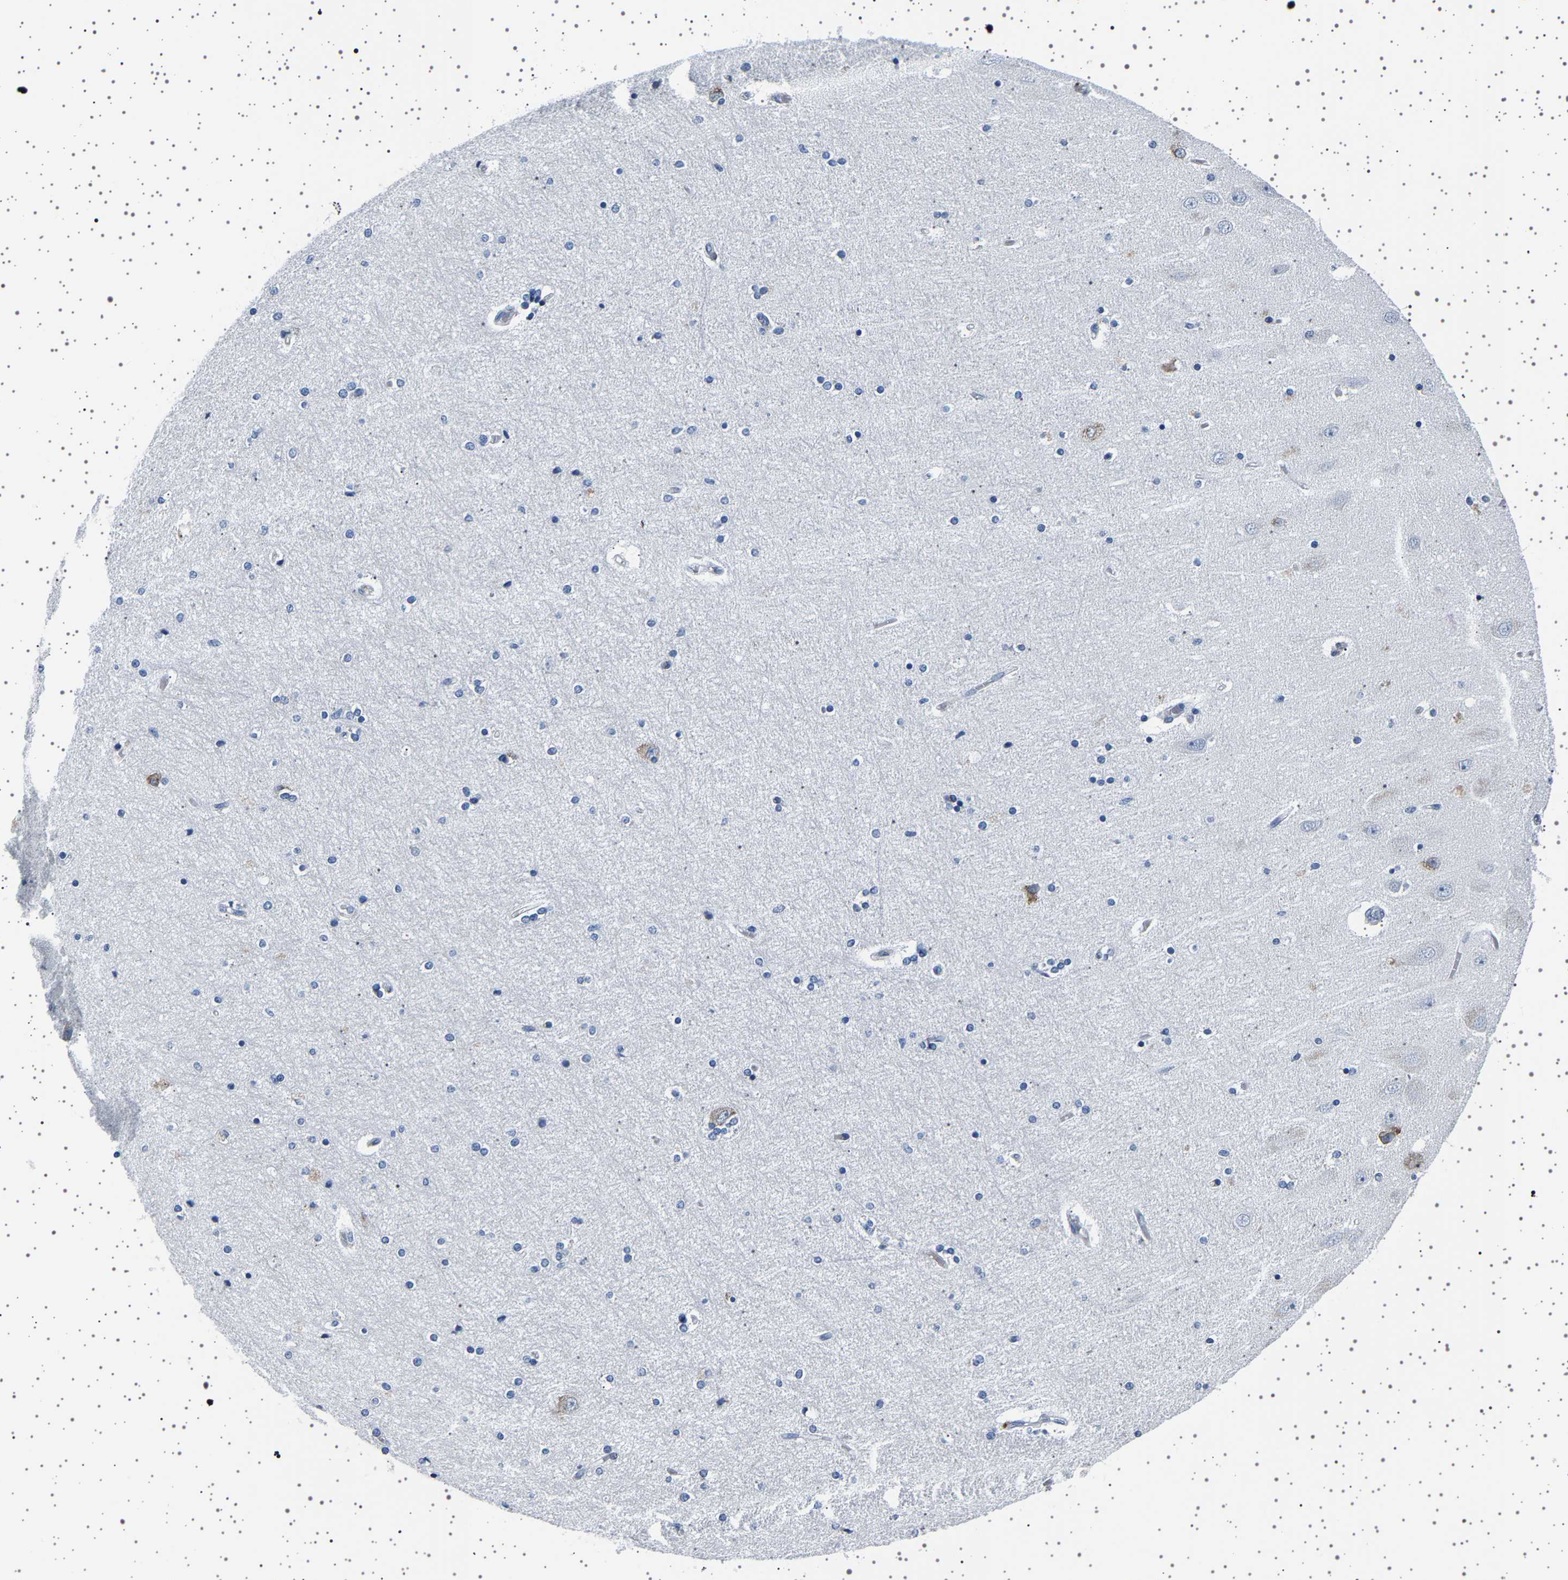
{"staining": {"intensity": "negative", "quantity": "none", "location": "none"}, "tissue": "hippocampus", "cell_type": "Glial cells", "image_type": "normal", "snomed": [{"axis": "morphology", "description": "Normal tissue, NOS"}, {"axis": "topography", "description": "Hippocampus"}], "caption": "The image demonstrates no staining of glial cells in benign hippocampus. (Stains: DAB (3,3'-diaminobenzidine) immunohistochemistry with hematoxylin counter stain, Microscopy: brightfield microscopy at high magnification).", "gene": "FTCD", "patient": {"sex": "female", "age": 54}}